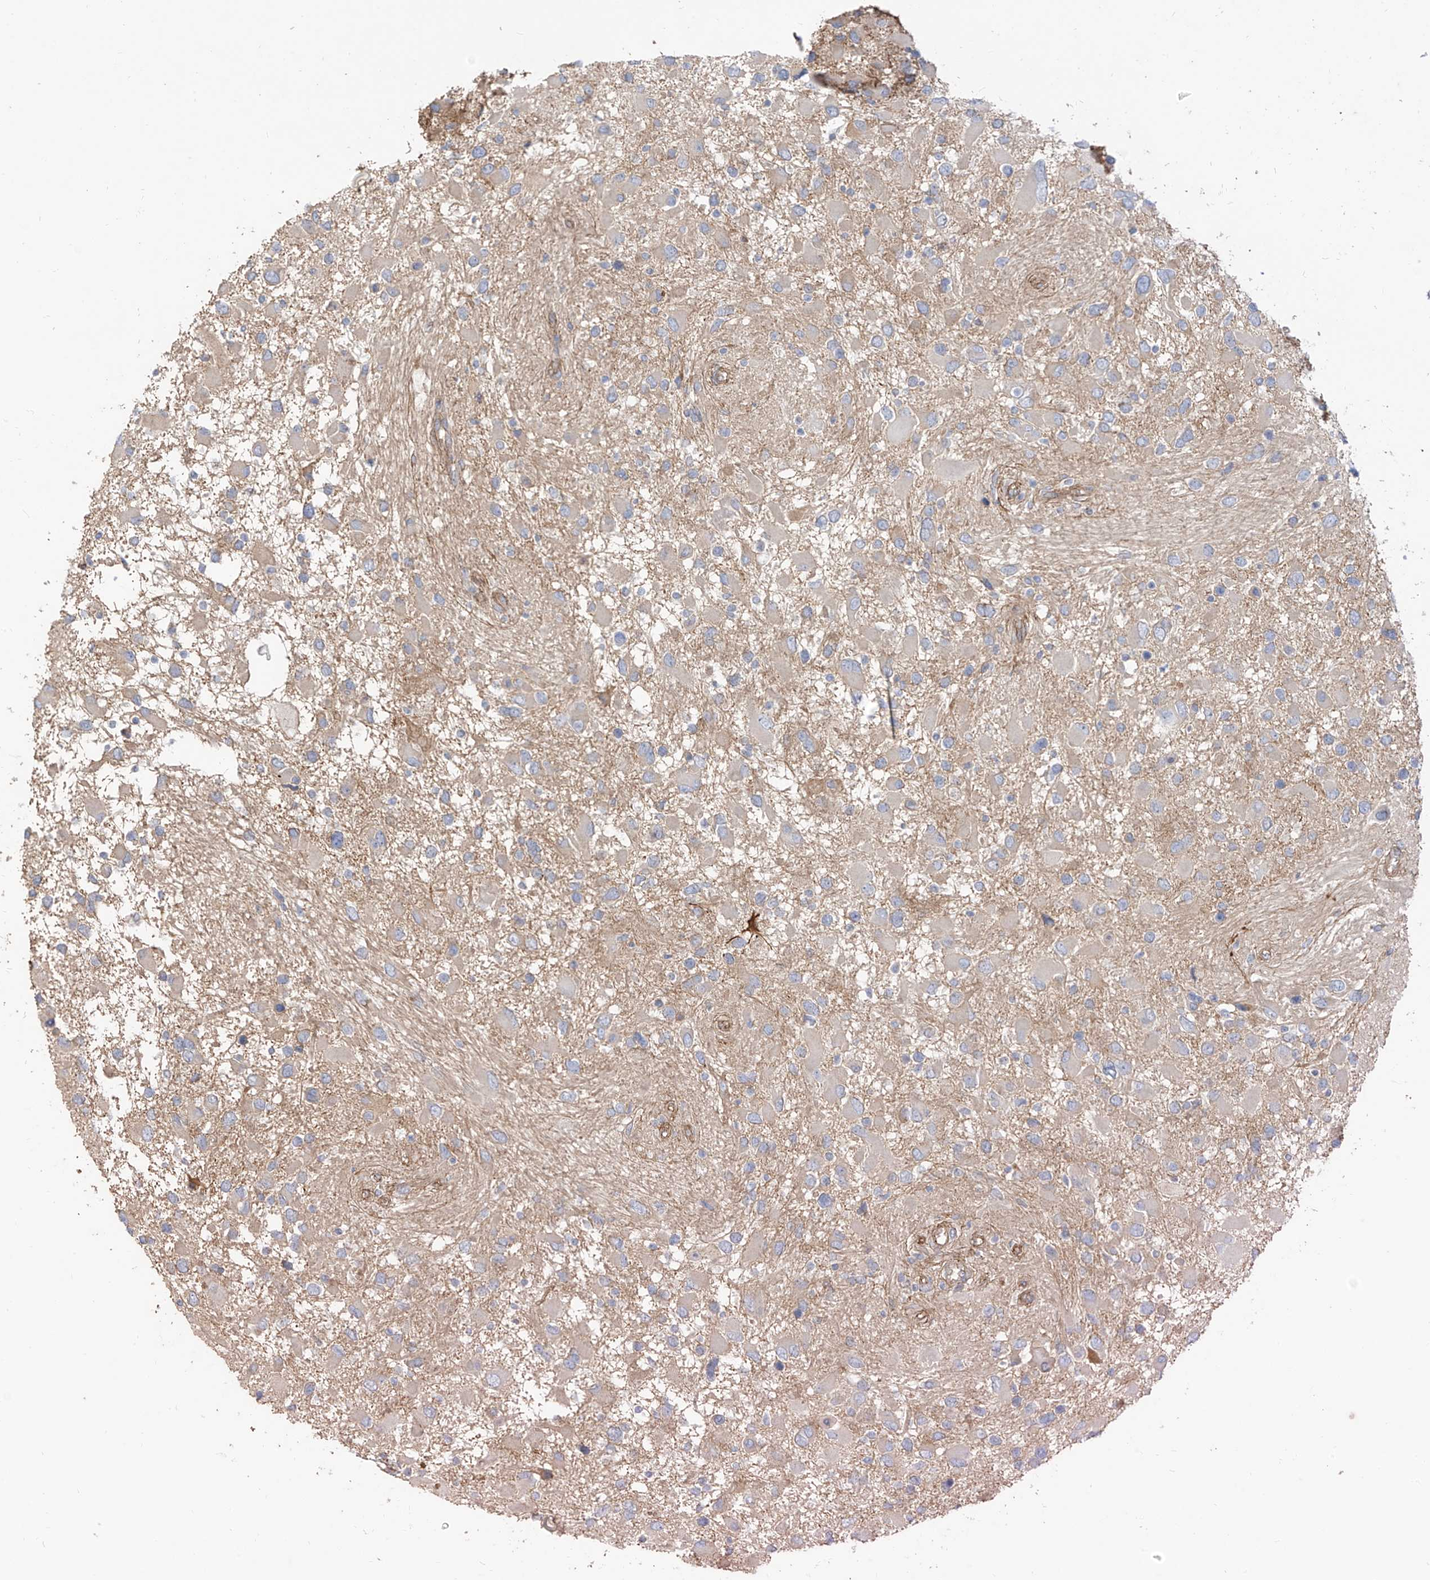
{"staining": {"intensity": "negative", "quantity": "none", "location": "none"}, "tissue": "glioma", "cell_type": "Tumor cells", "image_type": "cancer", "snomed": [{"axis": "morphology", "description": "Glioma, malignant, High grade"}, {"axis": "topography", "description": "Brain"}], "caption": "Glioma was stained to show a protein in brown. There is no significant expression in tumor cells.", "gene": "EPHX4", "patient": {"sex": "male", "age": 53}}